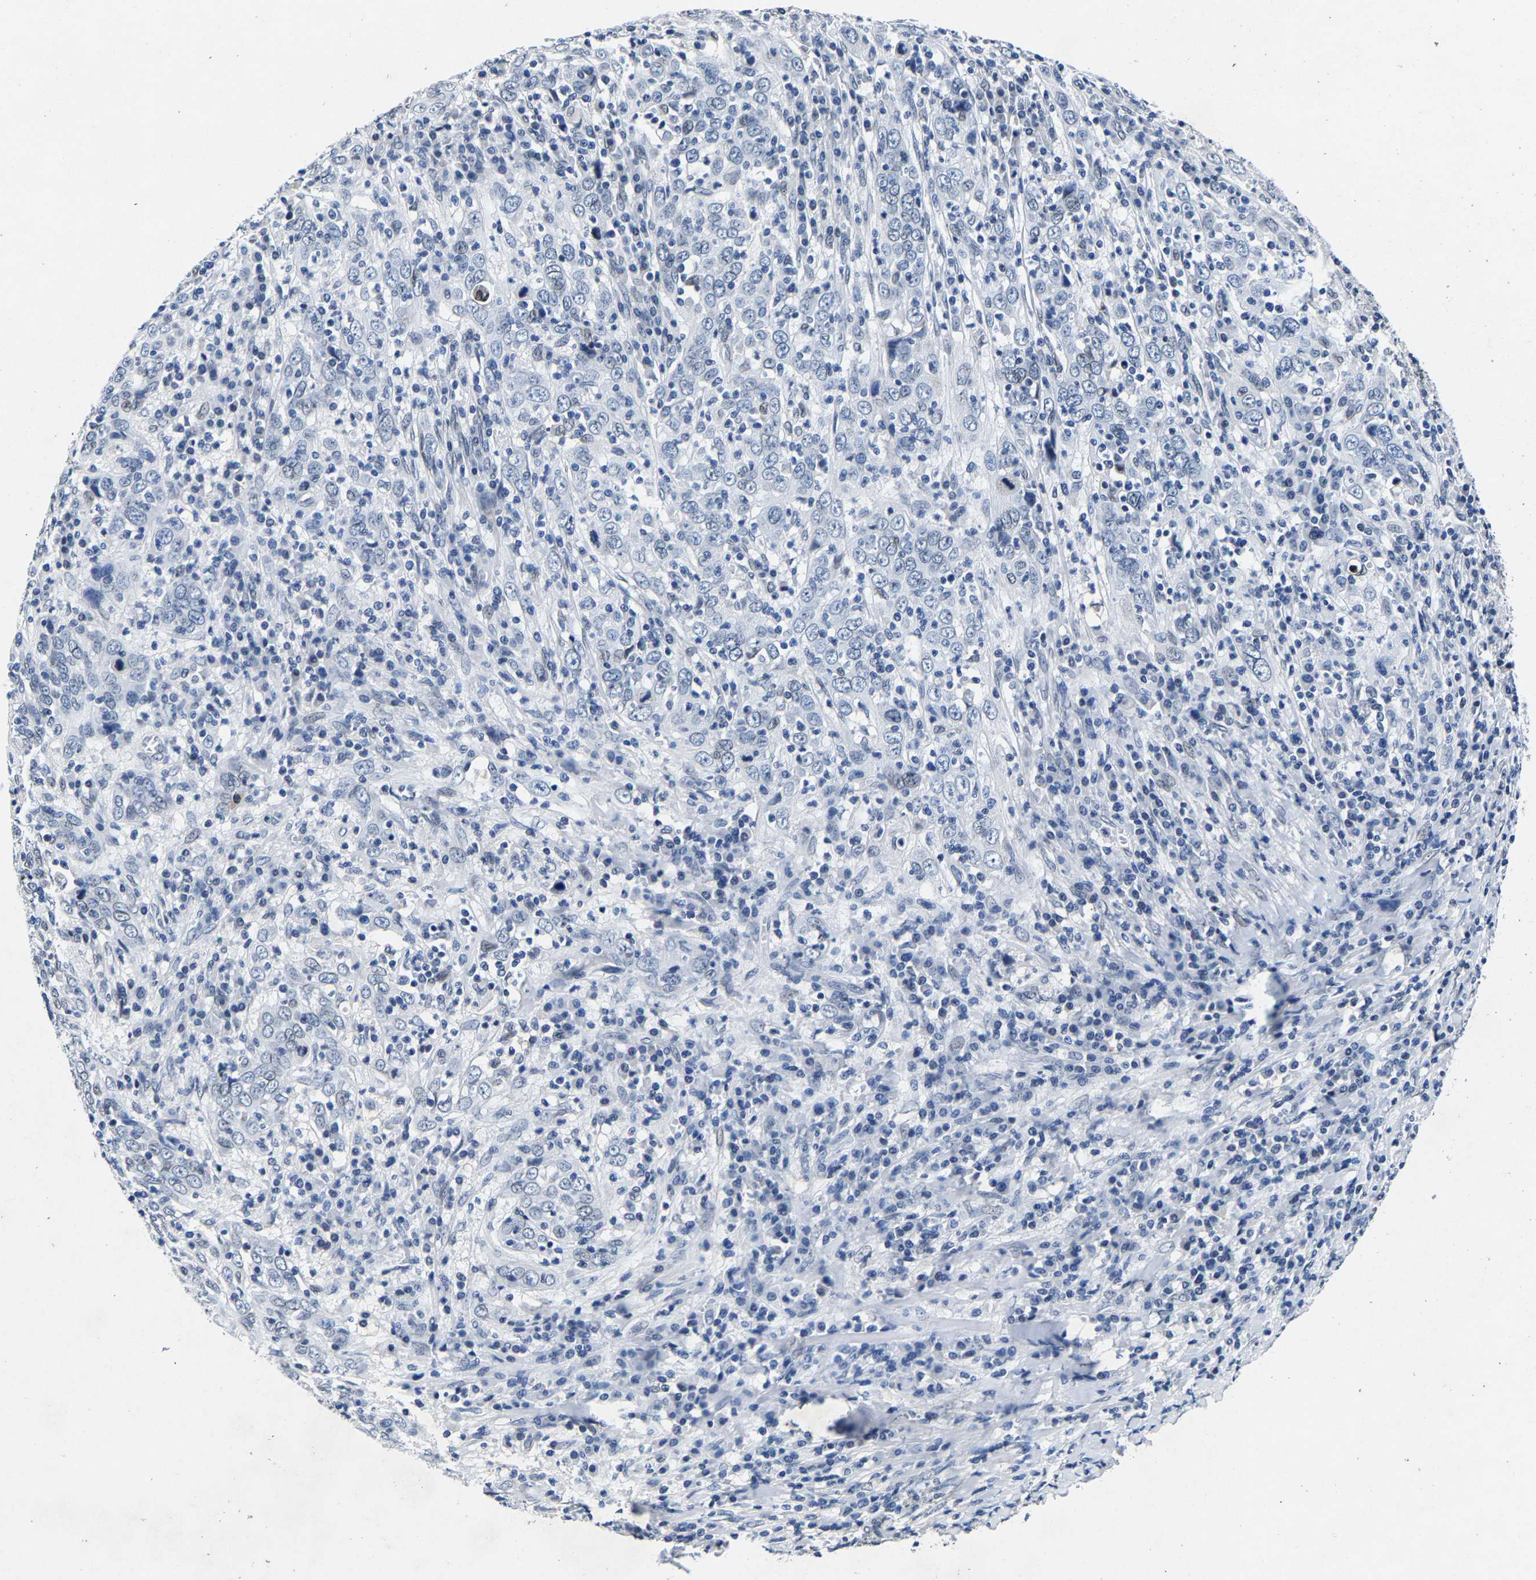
{"staining": {"intensity": "negative", "quantity": "none", "location": "none"}, "tissue": "cervical cancer", "cell_type": "Tumor cells", "image_type": "cancer", "snomed": [{"axis": "morphology", "description": "Squamous cell carcinoma, NOS"}, {"axis": "topography", "description": "Cervix"}], "caption": "High power microscopy photomicrograph of an immunohistochemistry histopathology image of cervical cancer (squamous cell carcinoma), revealing no significant staining in tumor cells.", "gene": "UBN2", "patient": {"sex": "female", "age": 46}}